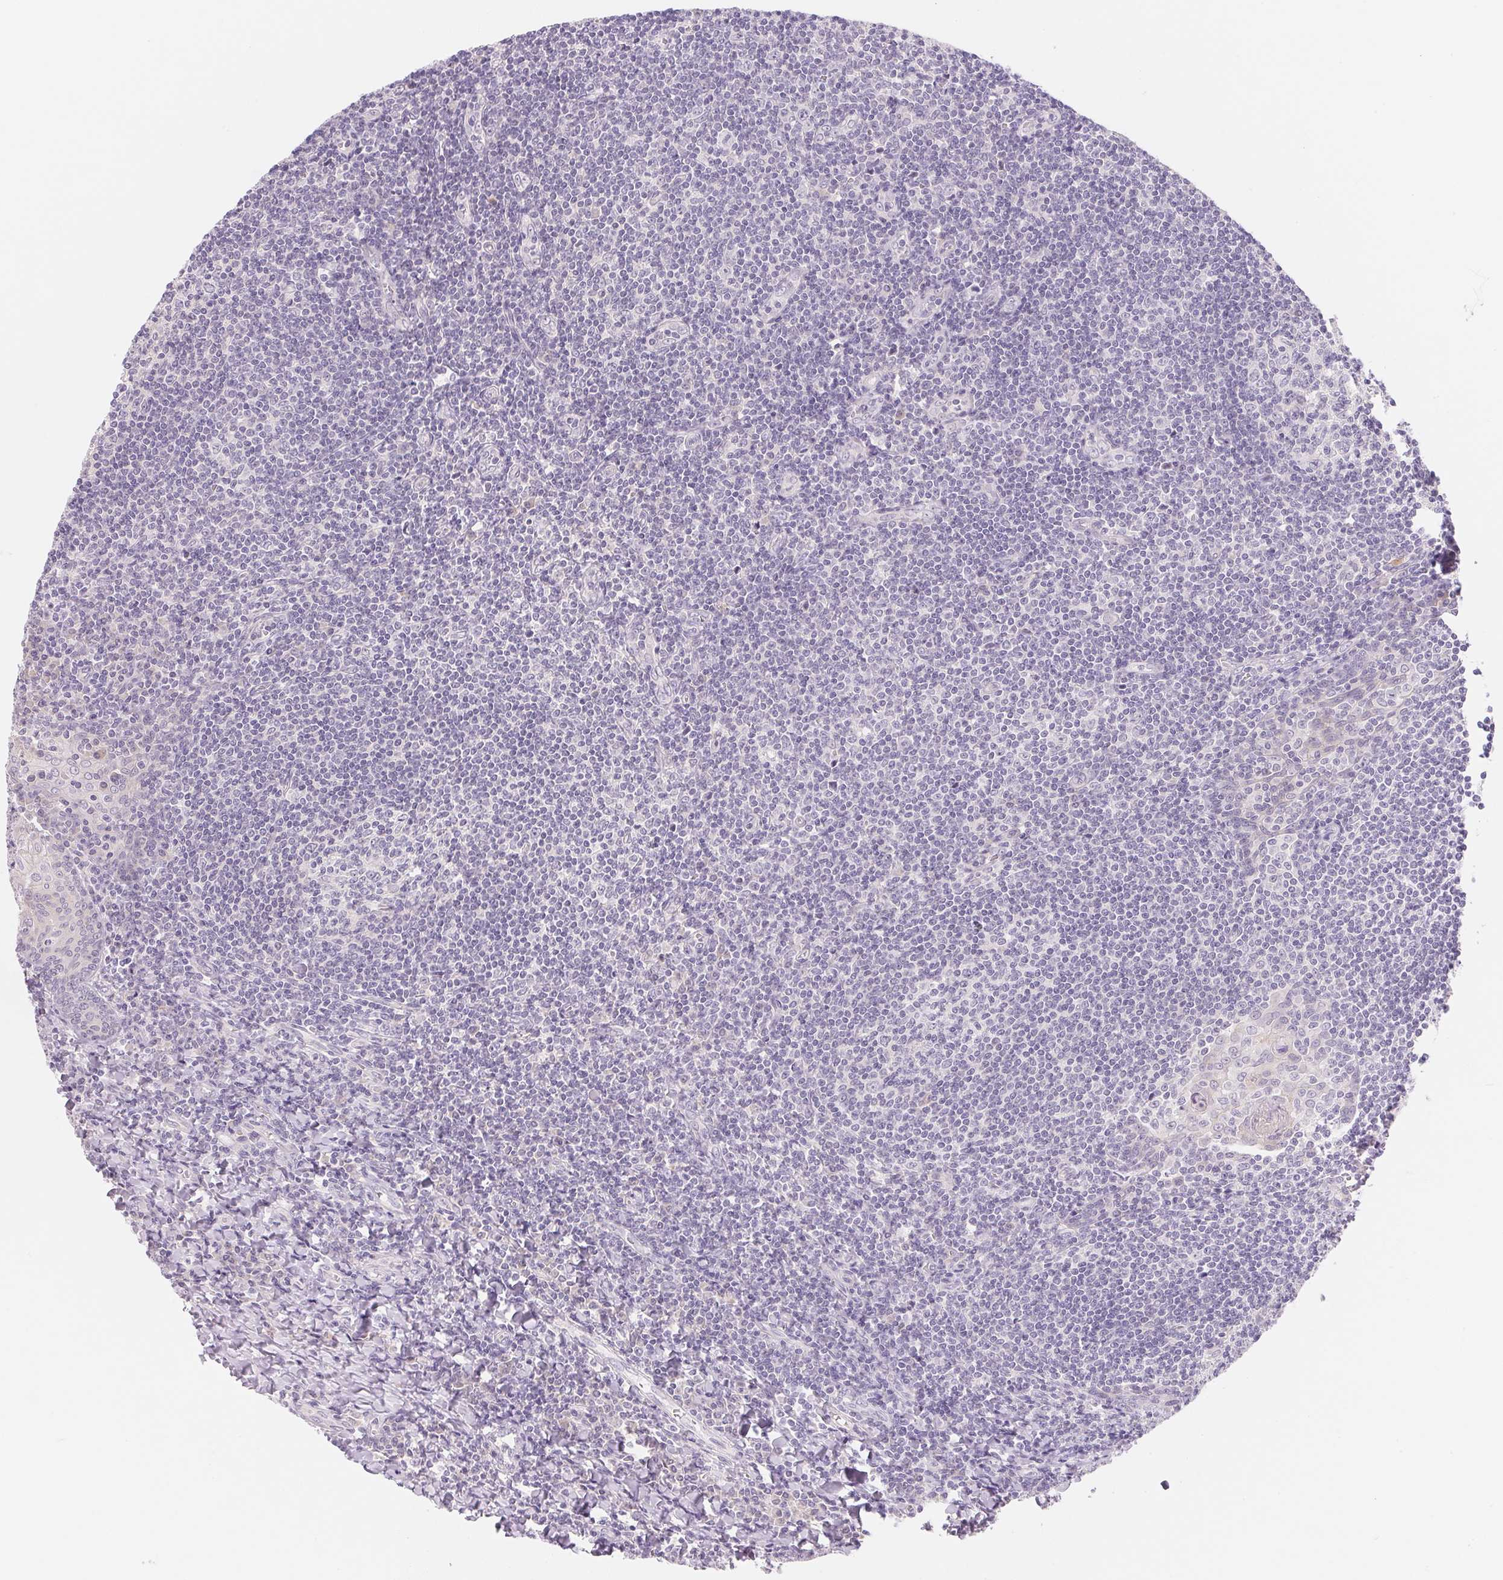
{"staining": {"intensity": "negative", "quantity": "none", "location": "none"}, "tissue": "tonsil", "cell_type": "Germinal center cells", "image_type": "normal", "snomed": [{"axis": "morphology", "description": "Normal tissue, NOS"}, {"axis": "morphology", "description": "Inflammation, NOS"}, {"axis": "topography", "description": "Tonsil"}], "caption": "Photomicrograph shows no significant protein staining in germinal center cells of unremarkable tonsil. Nuclei are stained in blue.", "gene": "MCOLN3", "patient": {"sex": "female", "age": 31}}